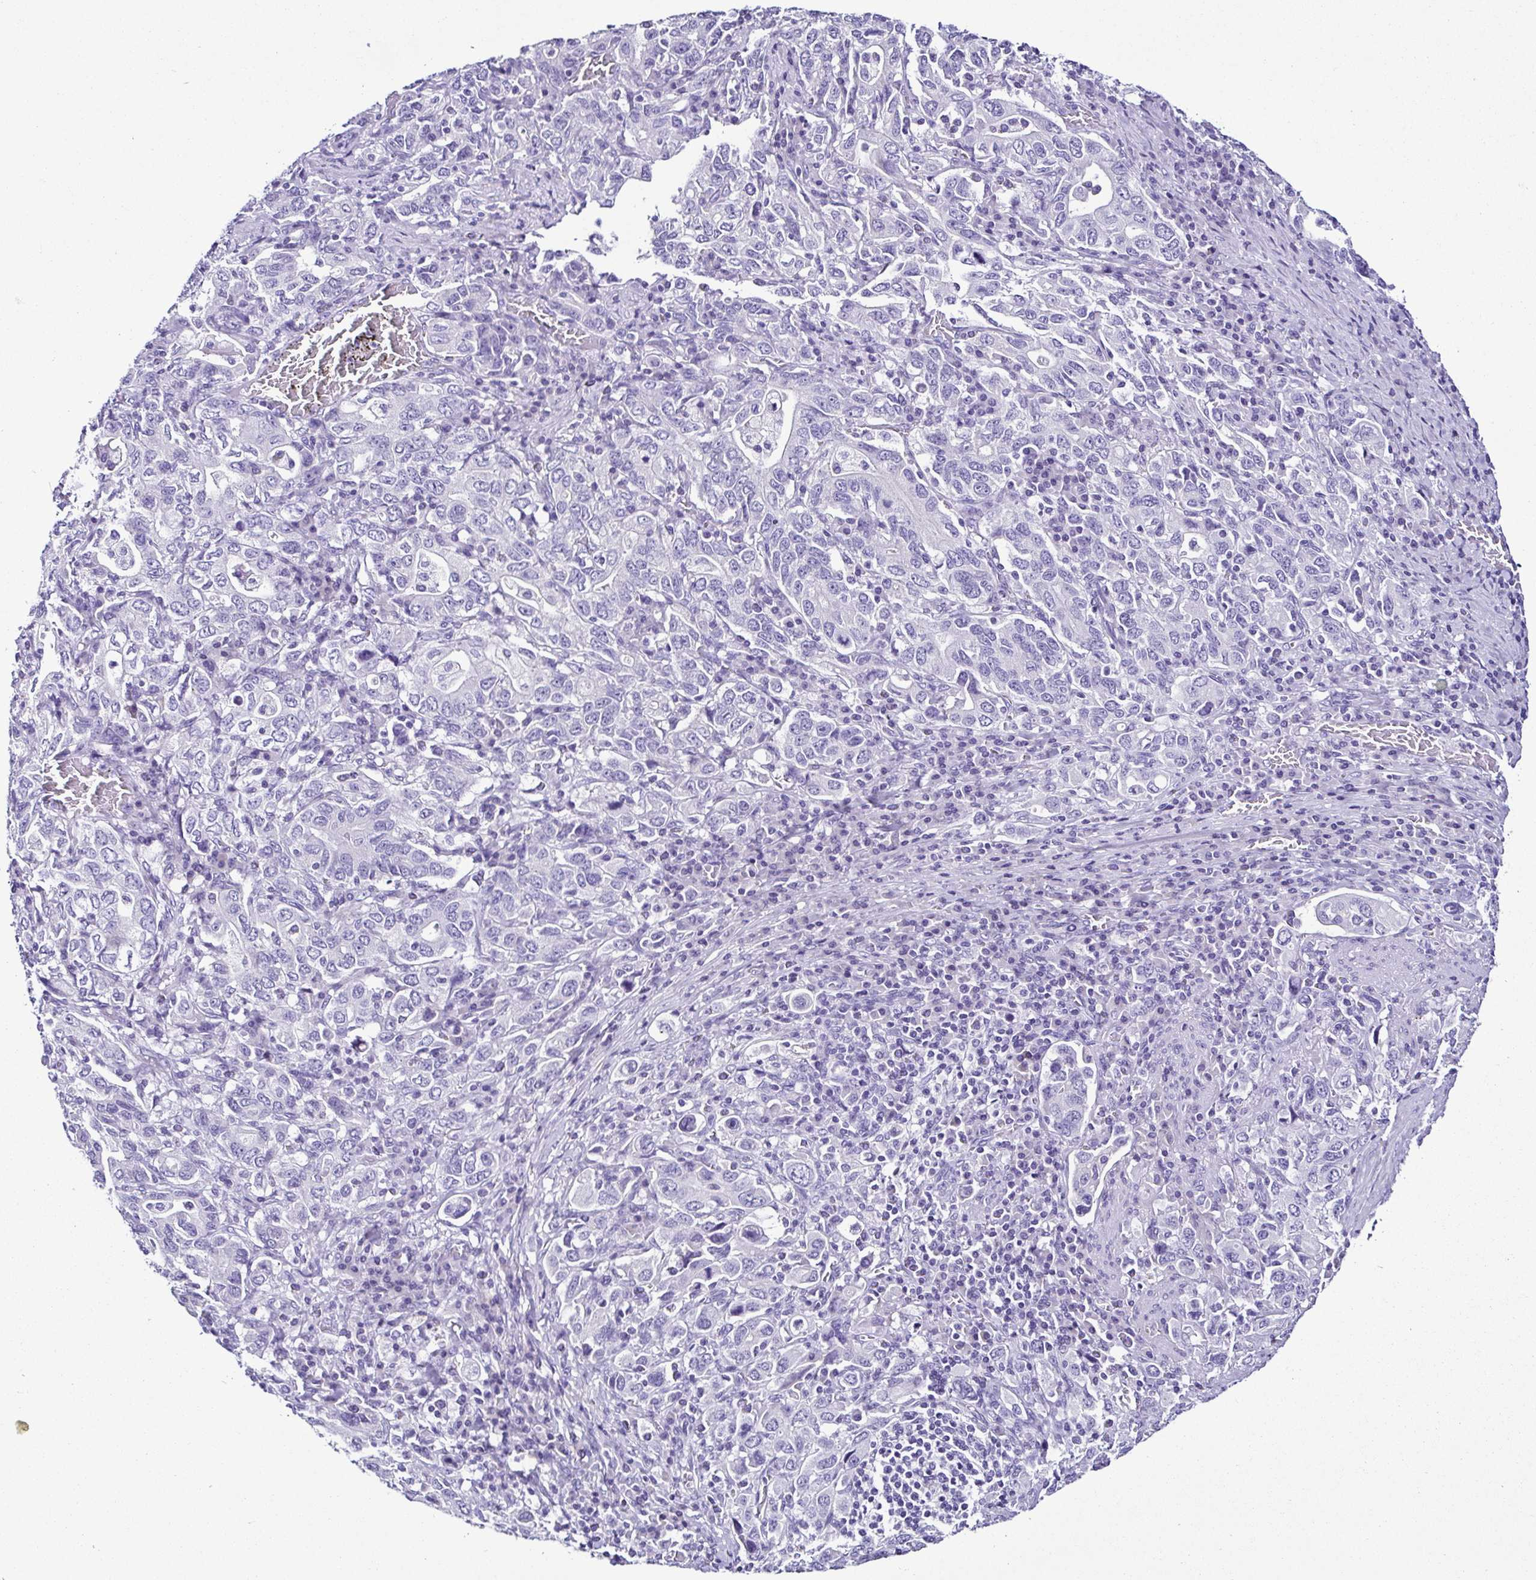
{"staining": {"intensity": "negative", "quantity": "none", "location": "none"}, "tissue": "stomach cancer", "cell_type": "Tumor cells", "image_type": "cancer", "snomed": [{"axis": "morphology", "description": "Adenocarcinoma, NOS"}, {"axis": "topography", "description": "Stomach, upper"}, {"axis": "topography", "description": "Stomach"}], "caption": "High magnification brightfield microscopy of stomach cancer (adenocarcinoma) stained with DAB (3,3'-diaminobenzidine) (brown) and counterstained with hematoxylin (blue): tumor cells show no significant expression. The staining is performed using DAB (3,3'-diaminobenzidine) brown chromogen with nuclei counter-stained in using hematoxylin.", "gene": "SRL", "patient": {"sex": "male", "age": 62}}